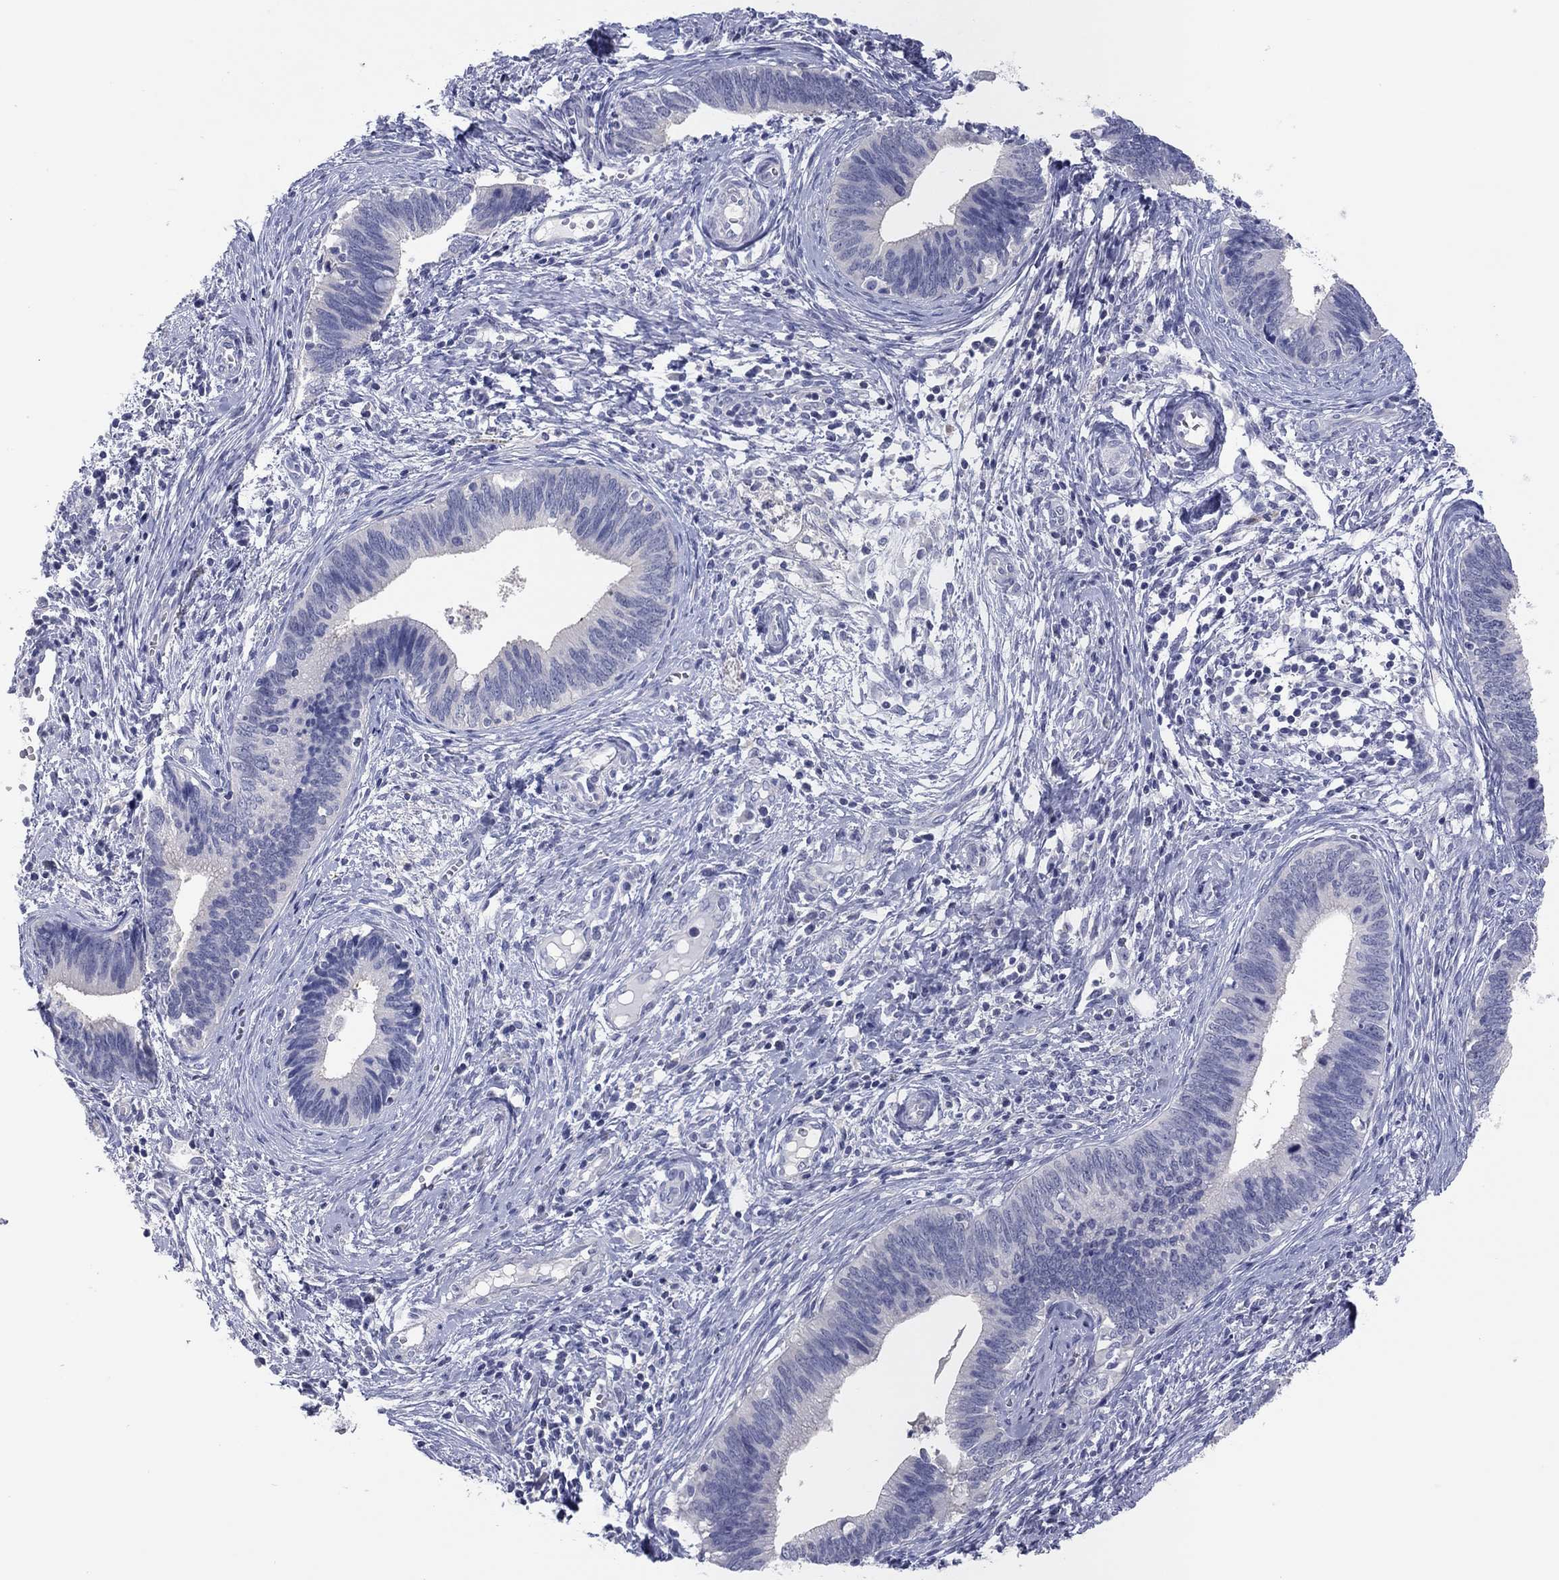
{"staining": {"intensity": "negative", "quantity": "none", "location": "none"}, "tissue": "cervical cancer", "cell_type": "Tumor cells", "image_type": "cancer", "snomed": [{"axis": "morphology", "description": "Adenocarcinoma, NOS"}, {"axis": "topography", "description": "Cervix"}], "caption": "Tumor cells show no significant protein staining in adenocarcinoma (cervical).", "gene": "CPNE6", "patient": {"sex": "female", "age": 42}}